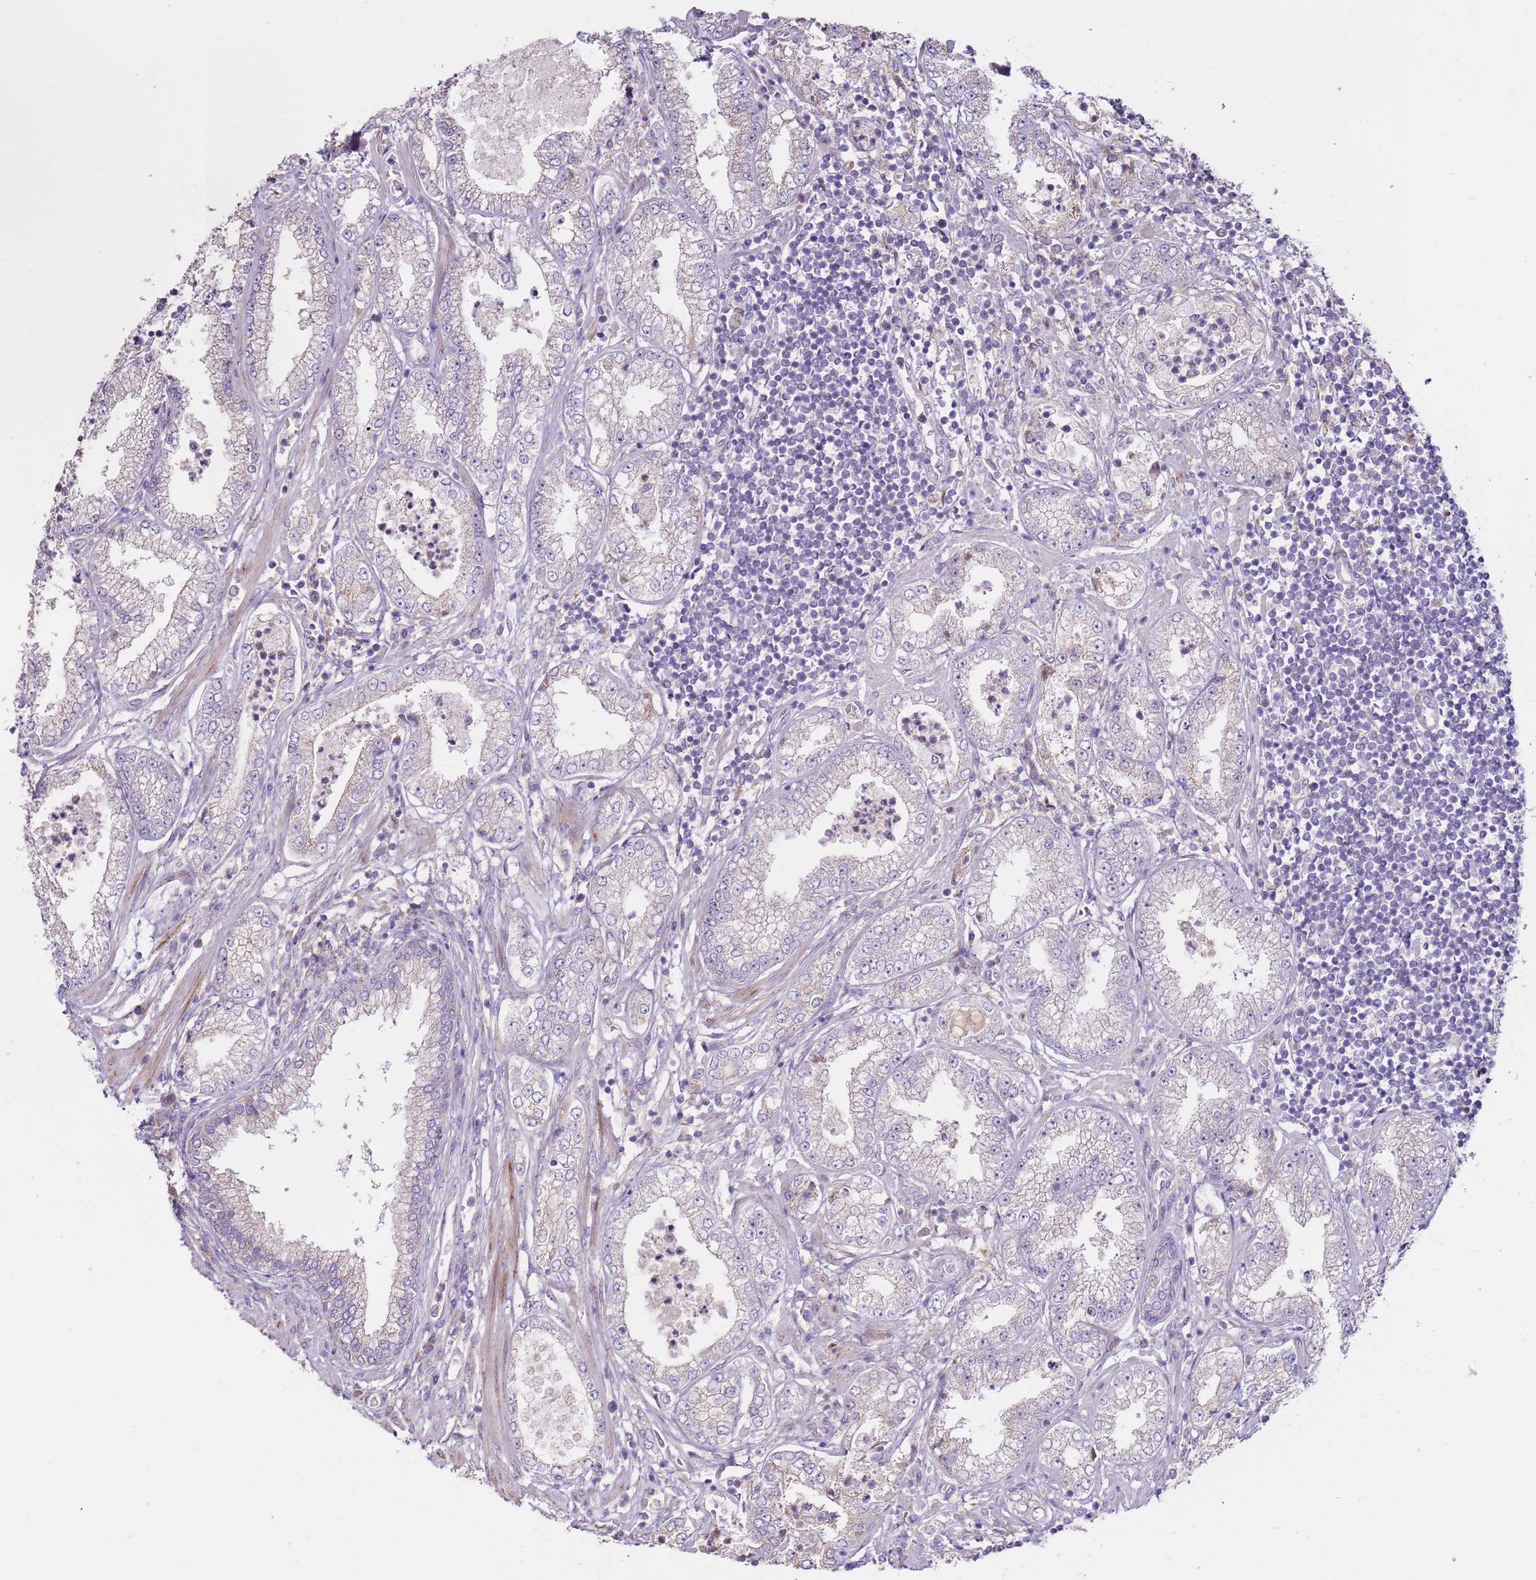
{"staining": {"intensity": "negative", "quantity": "none", "location": "none"}, "tissue": "prostate cancer", "cell_type": "Tumor cells", "image_type": "cancer", "snomed": [{"axis": "morphology", "description": "Adenocarcinoma, High grade"}, {"axis": "topography", "description": "Prostate"}], "caption": "The photomicrograph shows no staining of tumor cells in prostate cancer (adenocarcinoma (high-grade)).", "gene": "LGI4", "patient": {"sex": "male", "age": 69}}